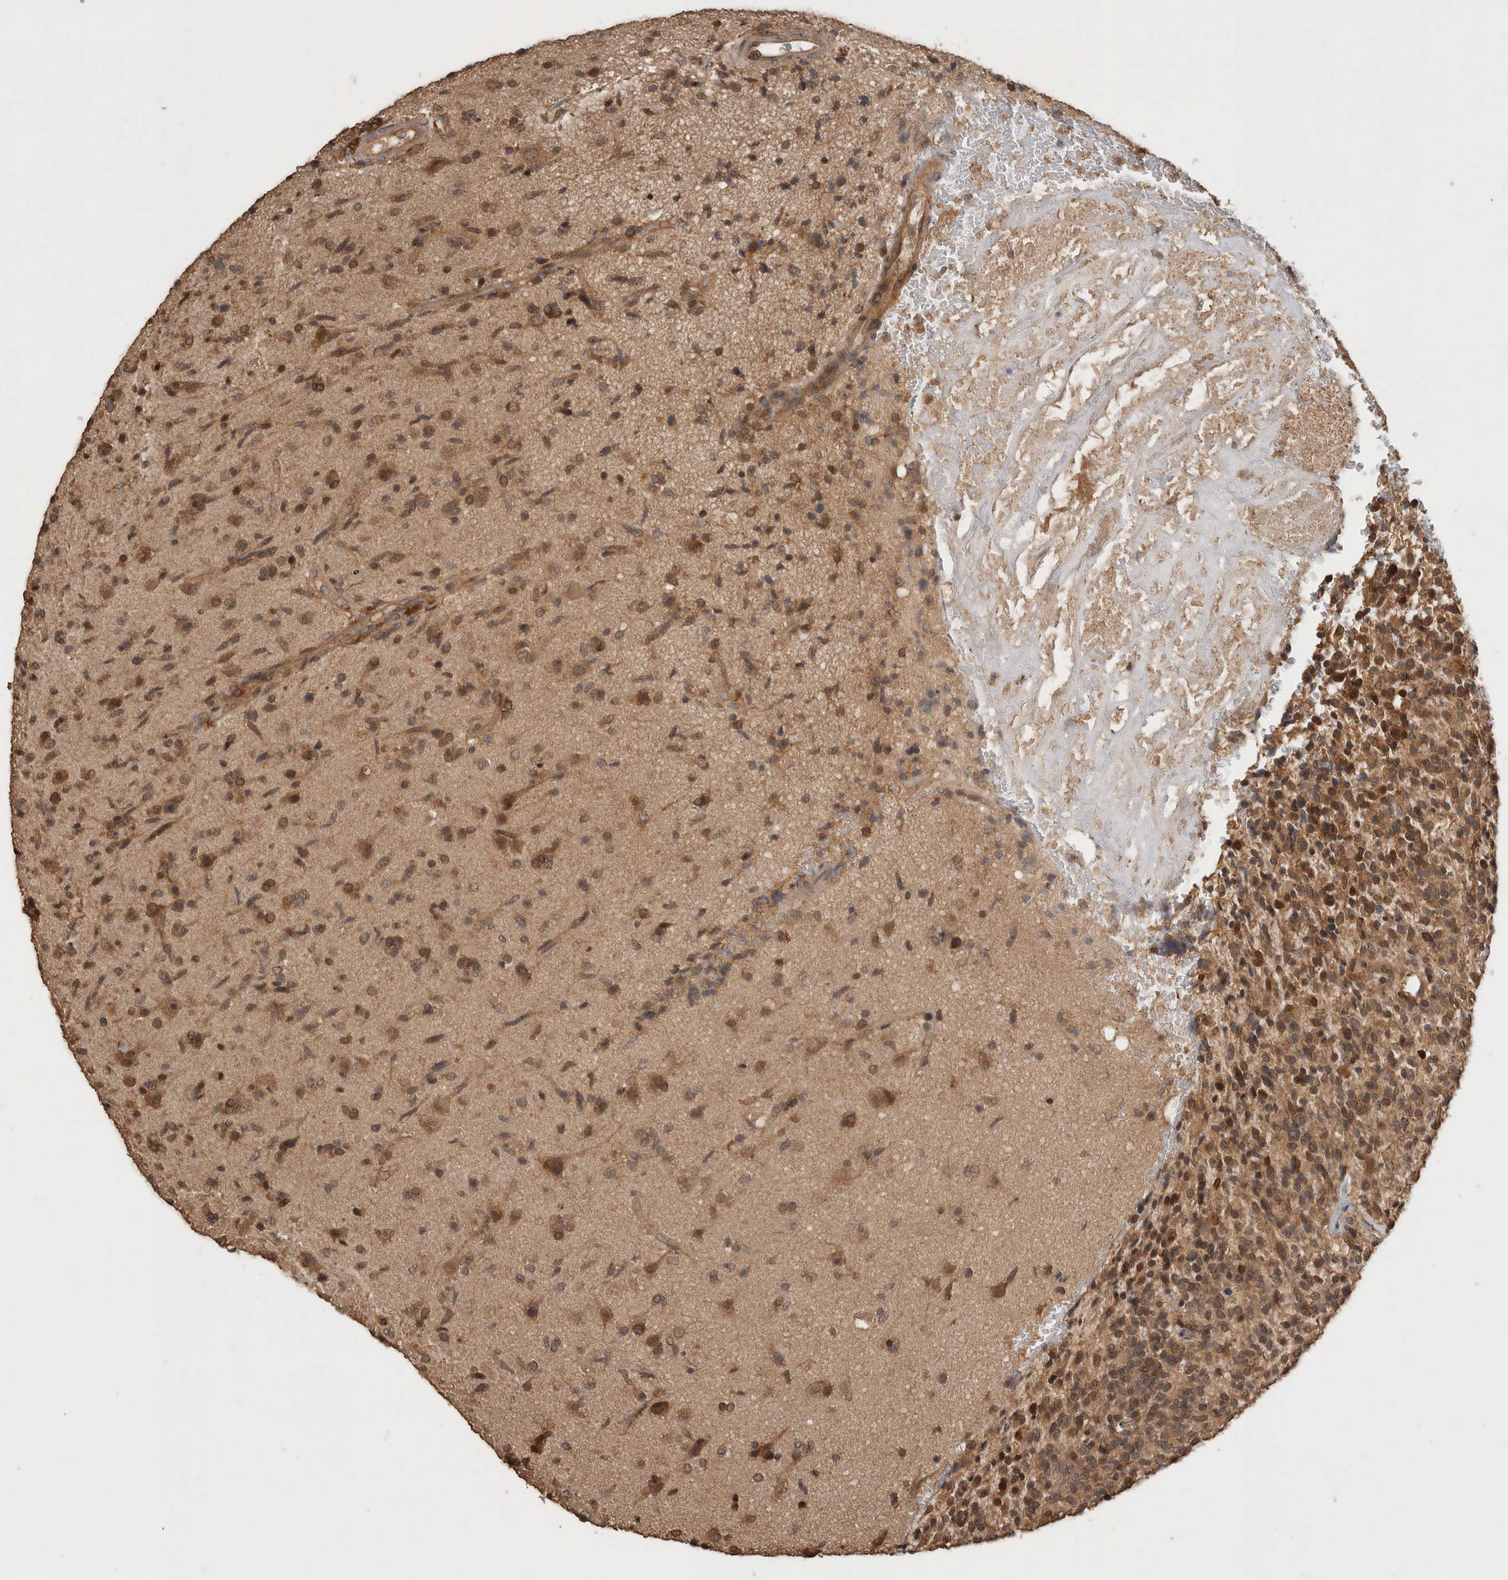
{"staining": {"intensity": "moderate", "quantity": ">75%", "location": "cytoplasmic/membranous"}, "tissue": "glioma", "cell_type": "Tumor cells", "image_type": "cancer", "snomed": [{"axis": "morphology", "description": "Glioma, malignant, High grade"}, {"axis": "topography", "description": "Brain"}], "caption": "An image of glioma stained for a protein shows moderate cytoplasmic/membranous brown staining in tumor cells. (DAB (3,3'-diaminobenzidine) = brown stain, brightfield microscopy at high magnification).", "gene": "OTUD7B", "patient": {"sex": "male", "age": 72}}